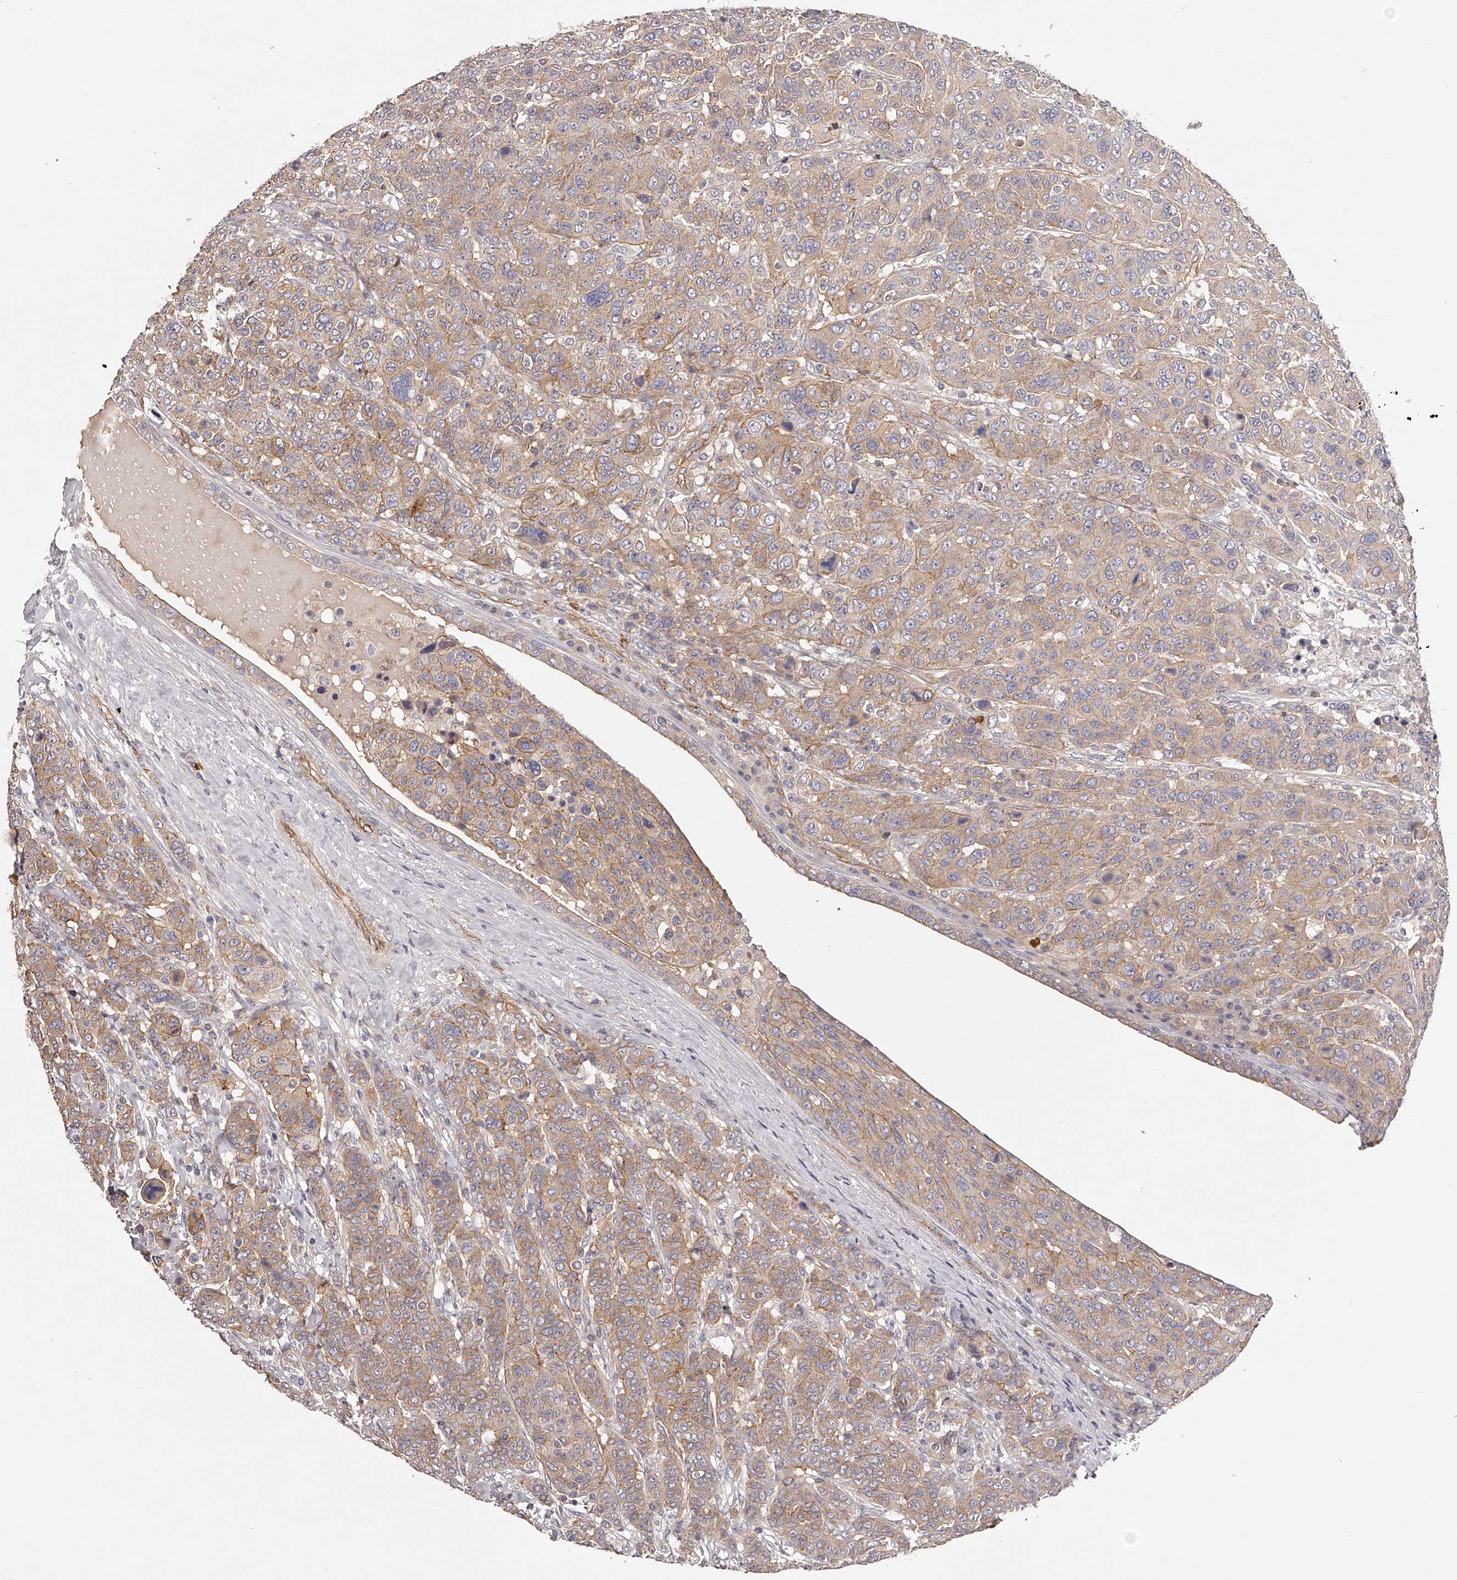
{"staining": {"intensity": "moderate", "quantity": ">75%", "location": "cytoplasmic/membranous"}, "tissue": "breast cancer", "cell_type": "Tumor cells", "image_type": "cancer", "snomed": [{"axis": "morphology", "description": "Duct carcinoma"}, {"axis": "topography", "description": "Breast"}], "caption": "A brown stain labels moderate cytoplasmic/membranous positivity of a protein in breast invasive ductal carcinoma tumor cells. (DAB (3,3'-diaminobenzidine) IHC with brightfield microscopy, high magnification).", "gene": "LTV1", "patient": {"sex": "female", "age": 37}}